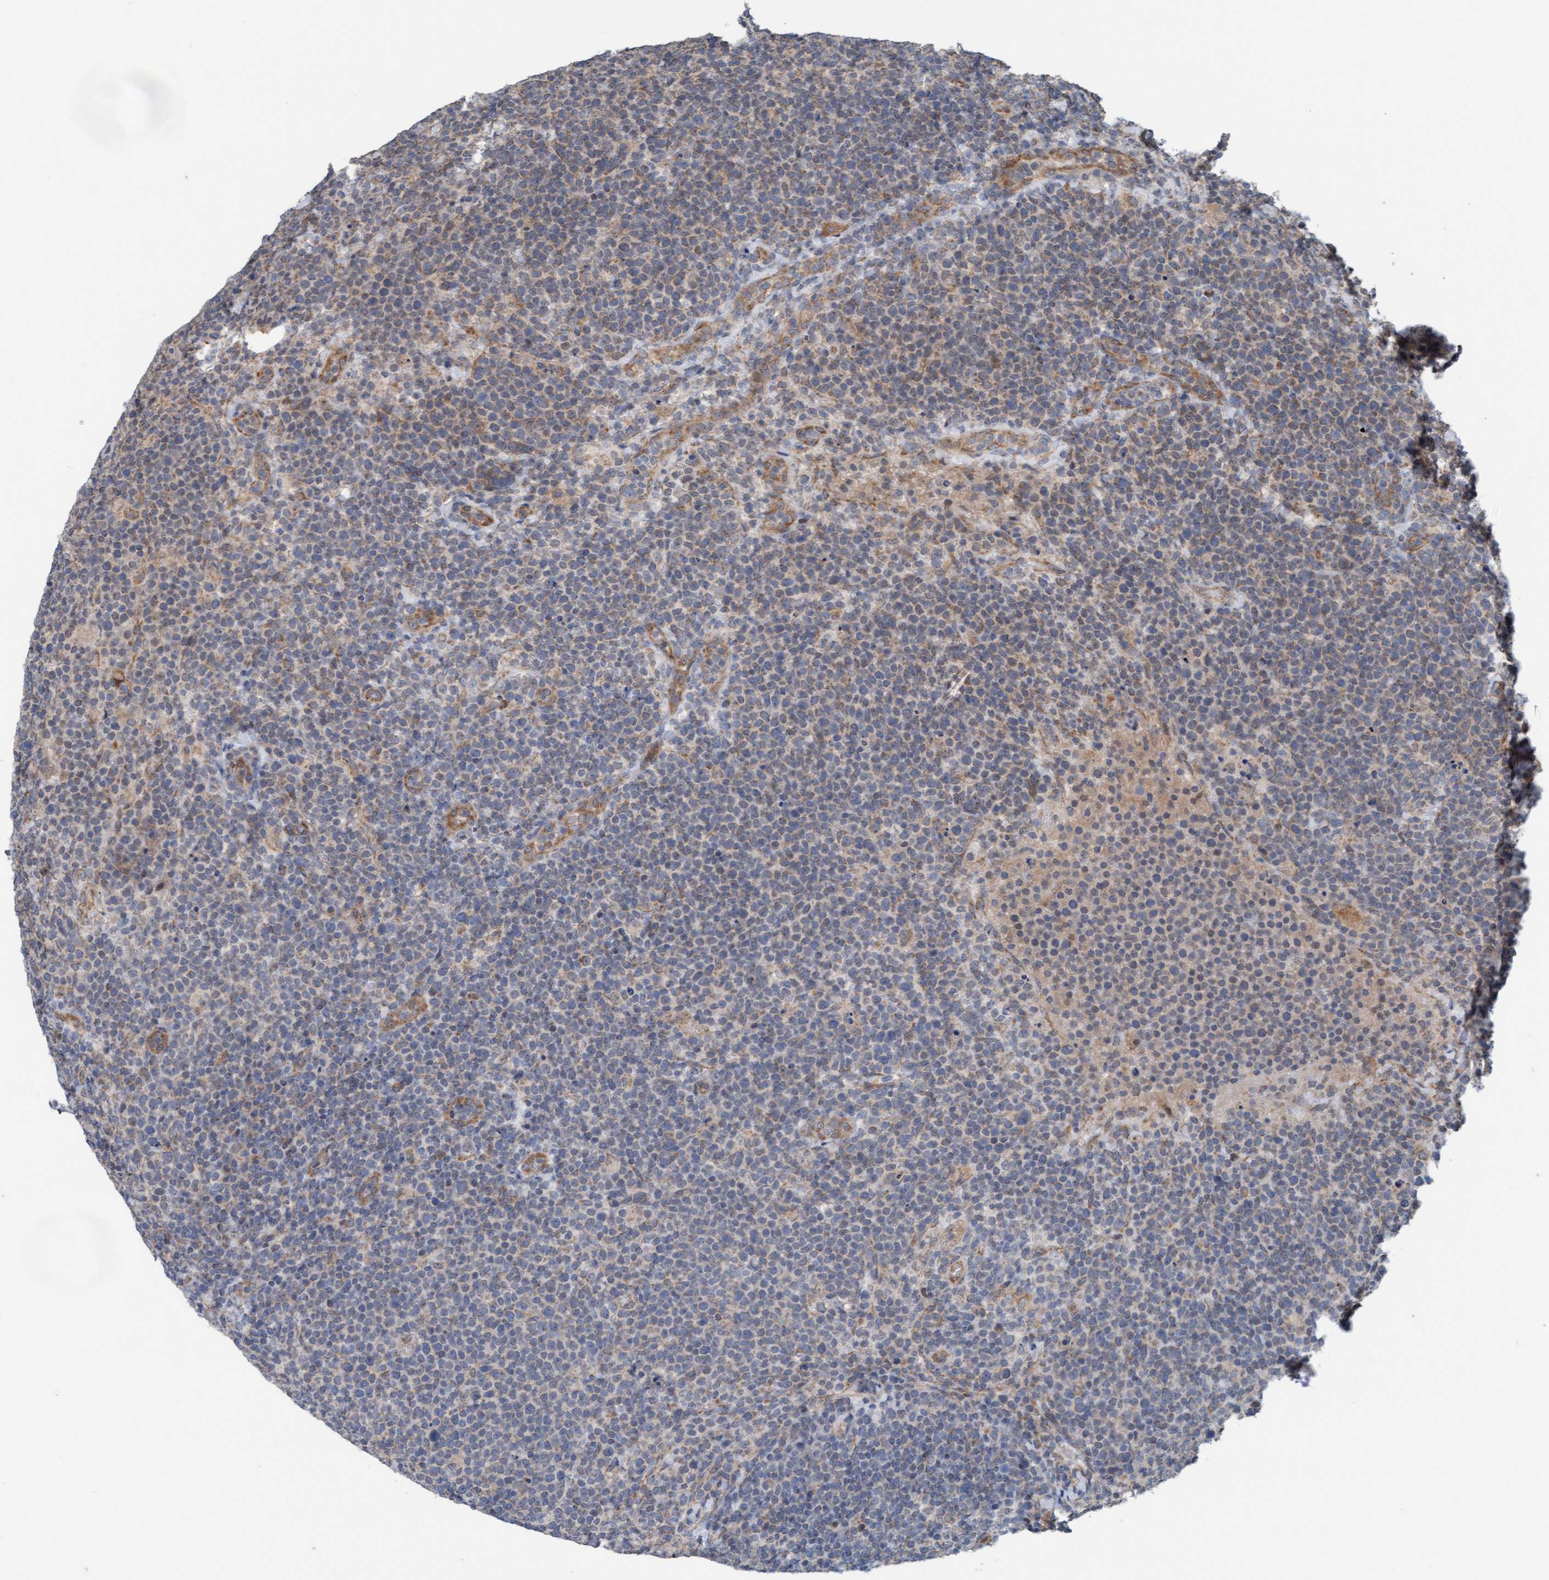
{"staining": {"intensity": "weak", "quantity": "<25%", "location": "cytoplasmic/membranous"}, "tissue": "lymphoma", "cell_type": "Tumor cells", "image_type": "cancer", "snomed": [{"axis": "morphology", "description": "Malignant lymphoma, non-Hodgkin's type, High grade"}, {"axis": "topography", "description": "Lymph node"}], "caption": "High power microscopy image of an immunohistochemistry image of lymphoma, revealing no significant staining in tumor cells.", "gene": "ZNF566", "patient": {"sex": "male", "age": 61}}